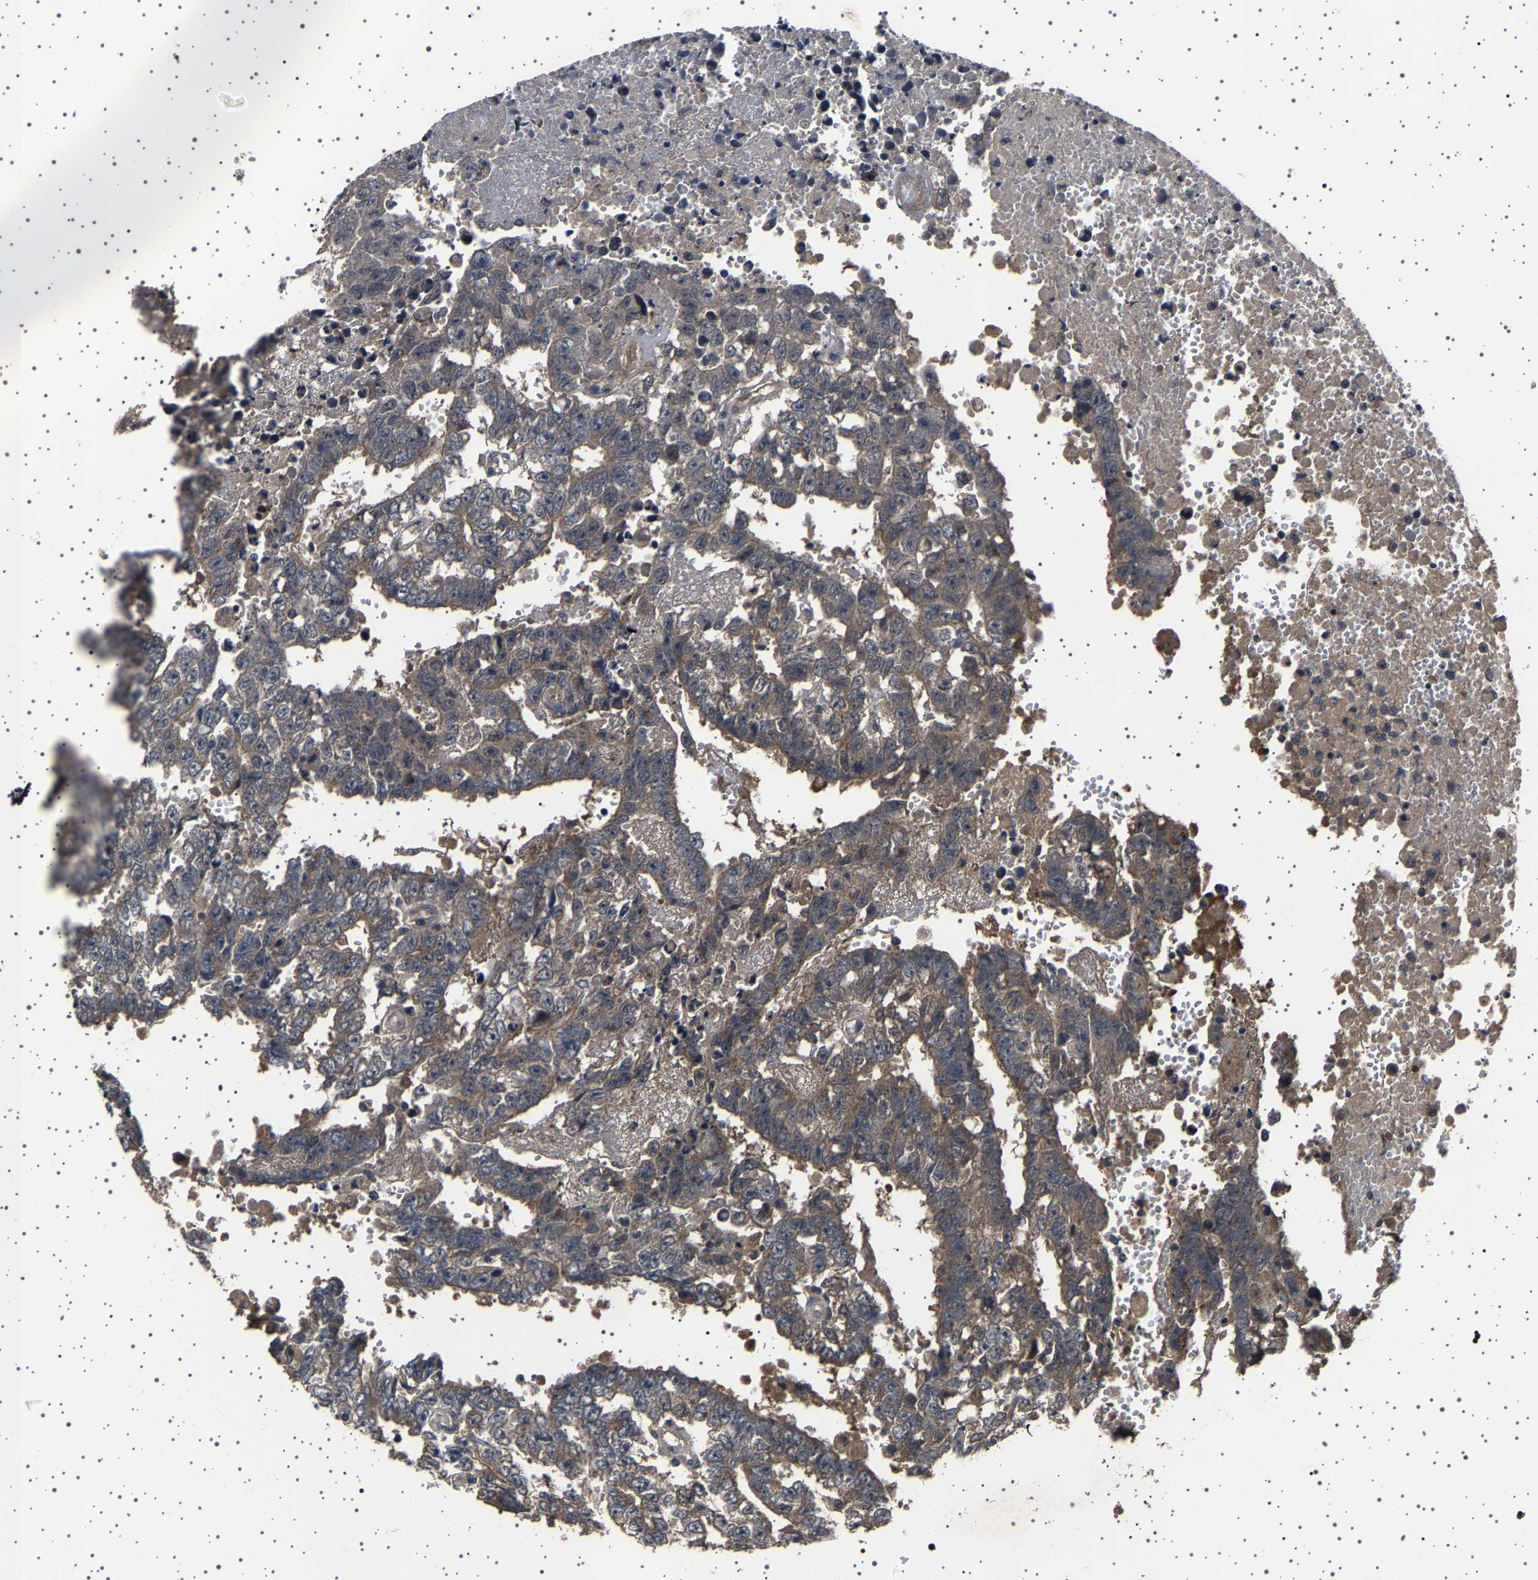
{"staining": {"intensity": "moderate", "quantity": ">75%", "location": "cytoplasmic/membranous"}, "tissue": "testis cancer", "cell_type": "Tumor cells", "image_type": "cancer", "snomed": [{"axis": "morphology", "description": "Carcinoma, Embryonal, NOS"}, {"axis": "topography", "description": "Testis"}], "caption": "Testis embryonal carcinoma stained for a protein displays moderate cytoplasmic/membranous positivity in tumor cells.", "gene": "NCKAP1", "patient": {"sex": "male", "age": 25}}